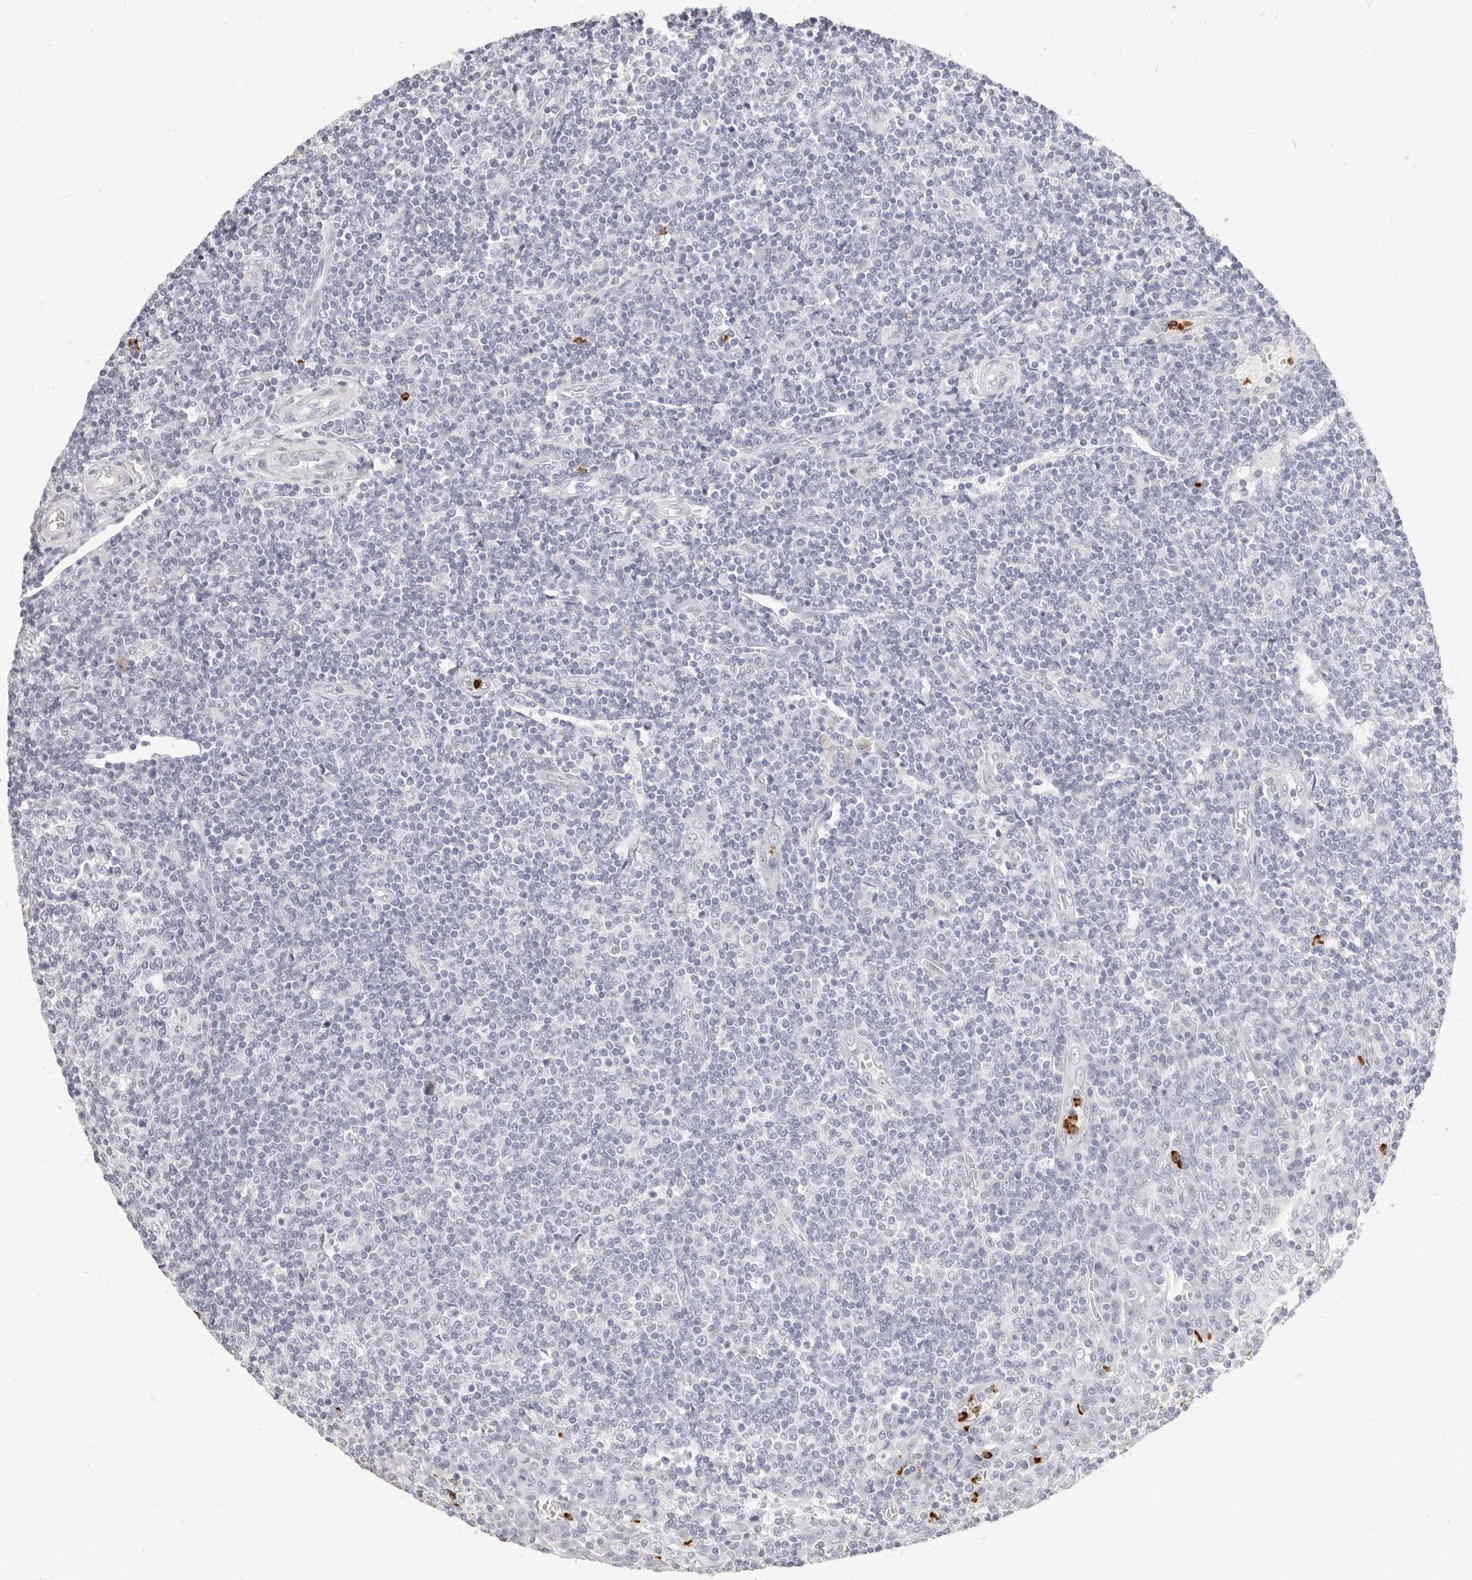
{"staining": {"intensity": "negative", "quantity": "none", "location": "none"}, "tissue": "tonsil", "cell_type": "Germinal center cells", "image_type": "normal", "snomed": [{"axis": "morphology", "description": "Normal tissue, NOS"}, {"axis": "topography", "description": "Tonsil"}], "caption": "Germinal center cells show no significant protein expression in unremarkable tonsil. (Immunohistochemistry (ihc), brightfield microscopy, high magnification).", "gene": "CAMP", "patient": {"sex": "female", "age": 19}}